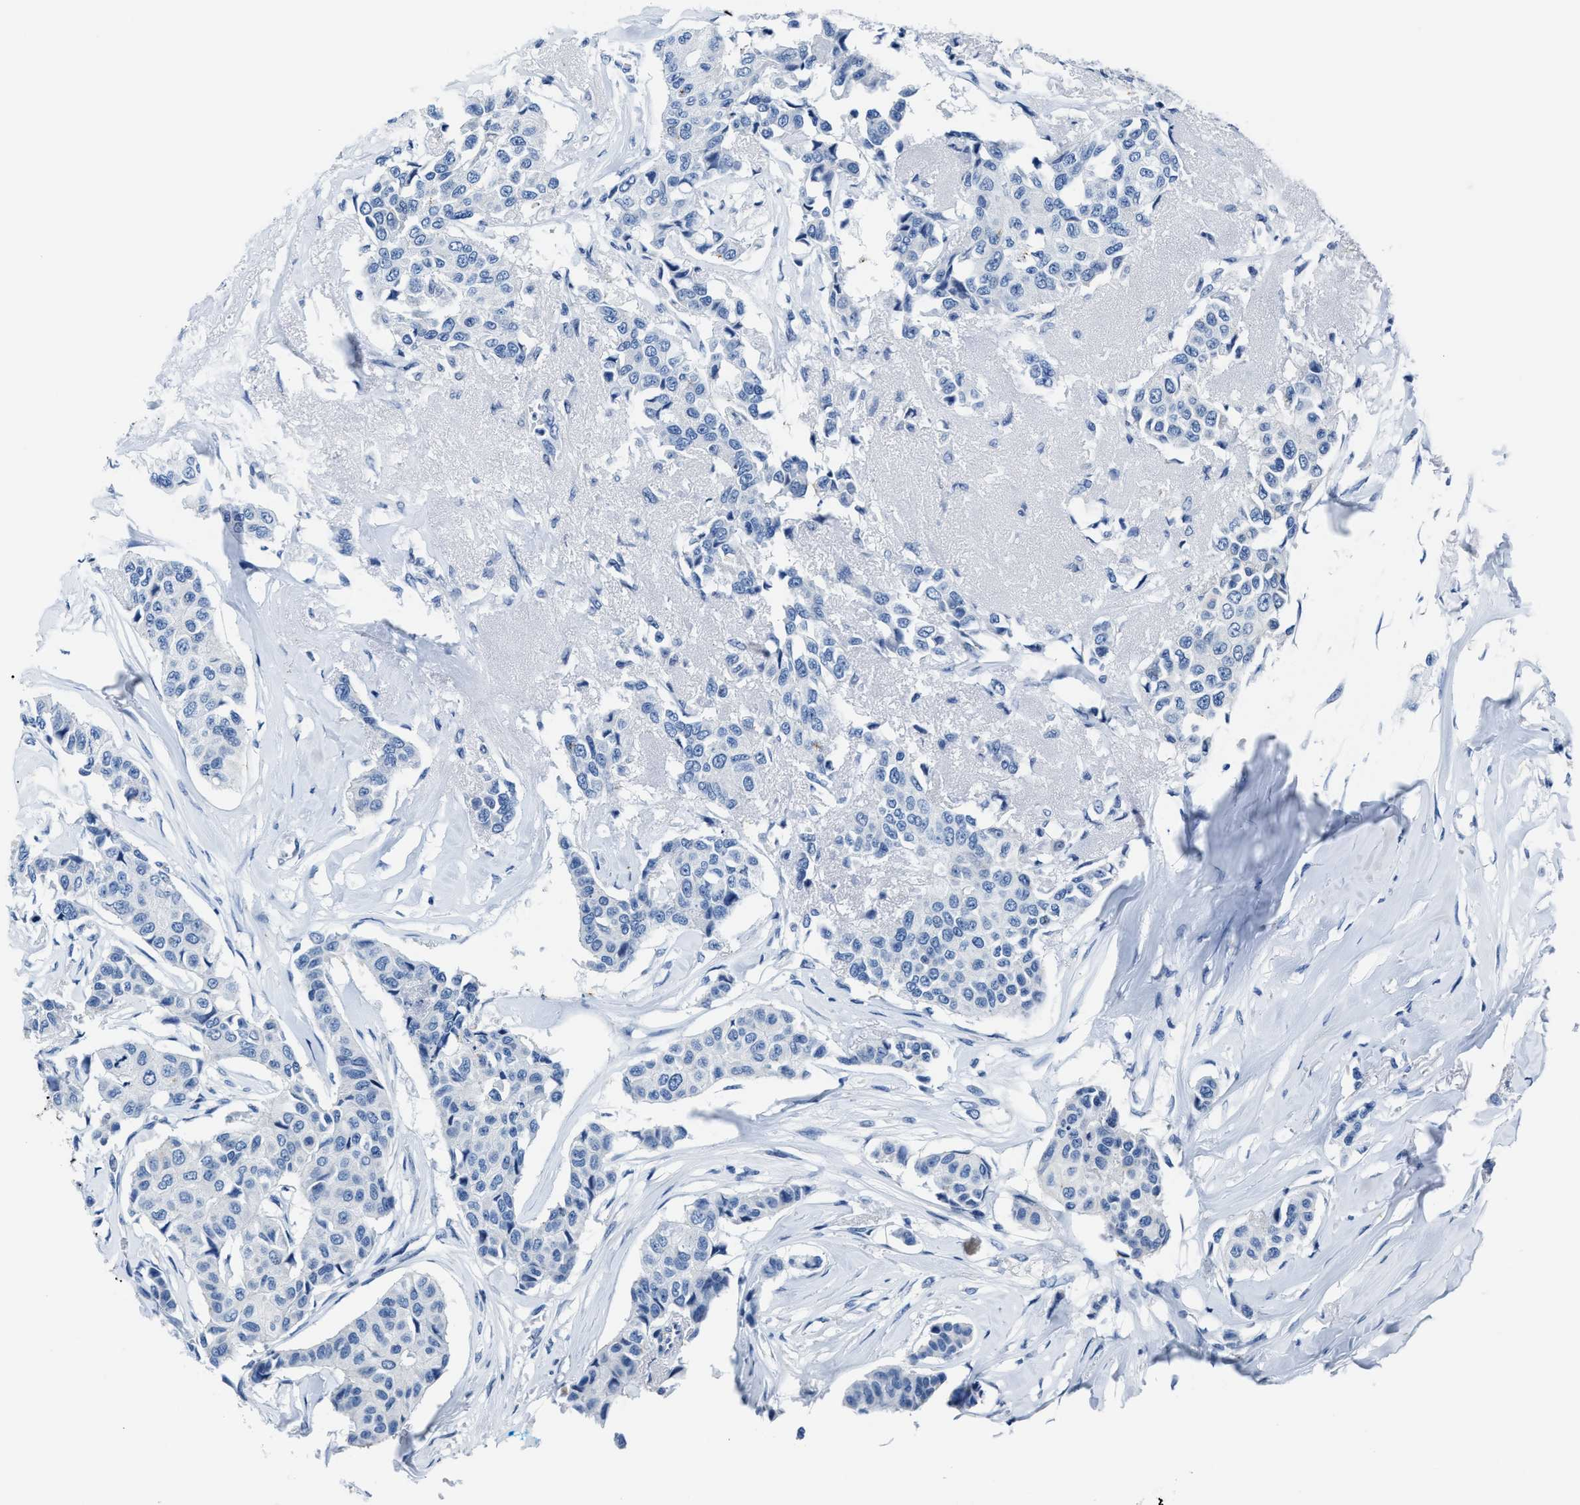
{"staining": {"intensity": "negative", "quantity": "none", "location": "none"}, "tissue": "breast cancer", "cell_type": "Tumor cells", "image_type": "cancer", "snomed": [{"axis": "morphology", "description": "Duct carcinoma"}, {"axis": "topography", "description": "Breast"}], "caption": "IHC image of human intraductal carcinoma (breast) stained for a protein (brown), which shows no expression in tumor cells.", "gene": "ASZ1", "patient": {"sex": "female", "age": 80}}